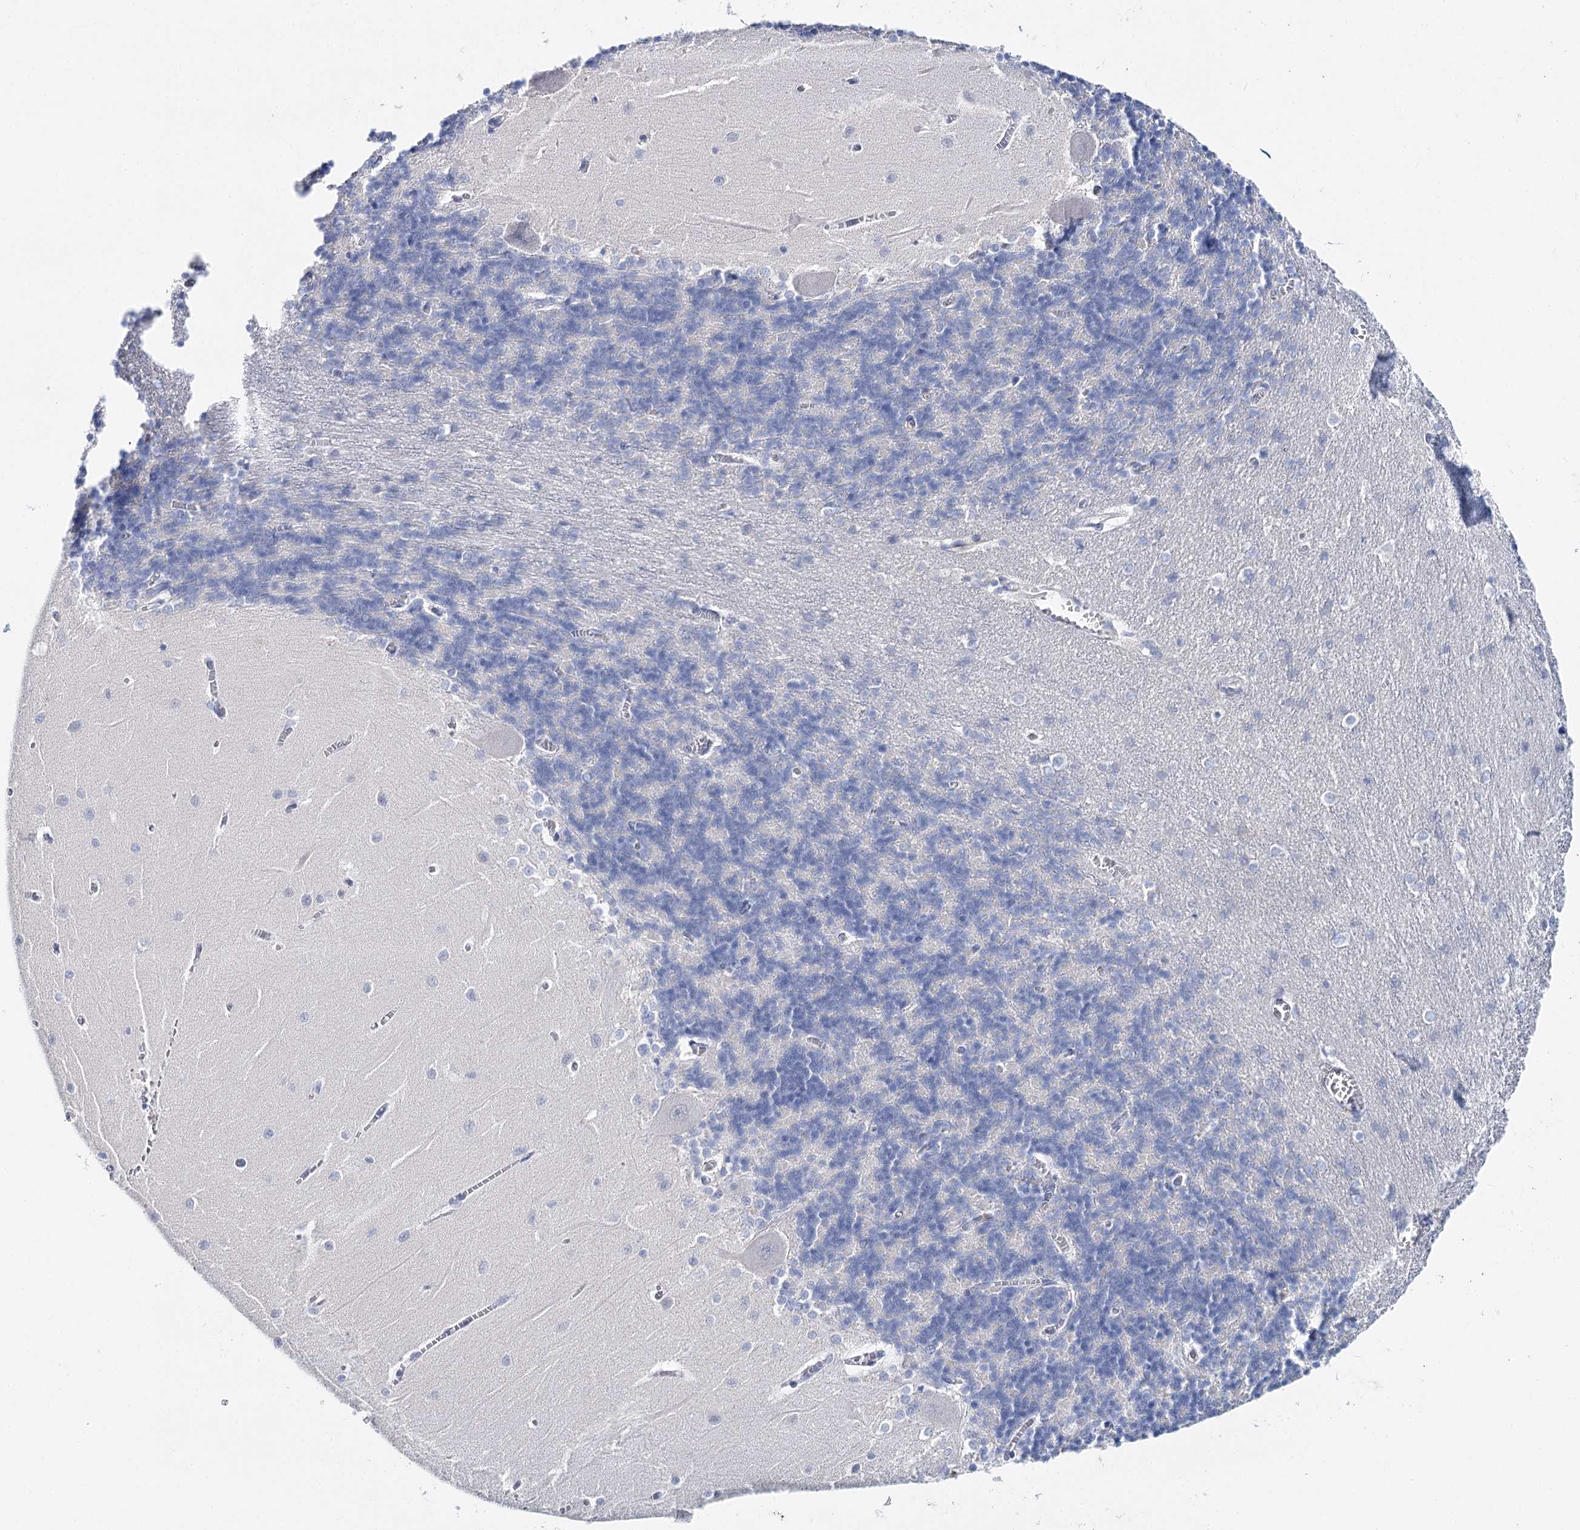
{"staining": {"intensity": "negative", "quantity": "none", "location": "none"}, "tissue": "cerebellum", "cell_type": "Cells in granular layer", "image_type": "normal", "snomed": [{"axis": "morphology", "description": "Normal tissue, NOS"}, {"axis": "topography", "description": "Cerebellum"}], "caption": "Immunohistochemistry (IHC) of normal cerebellum shows no positivity in cells in granular layer.", "gene": "CEACAM8", "patient": {"sex": "male", "age": 37}}